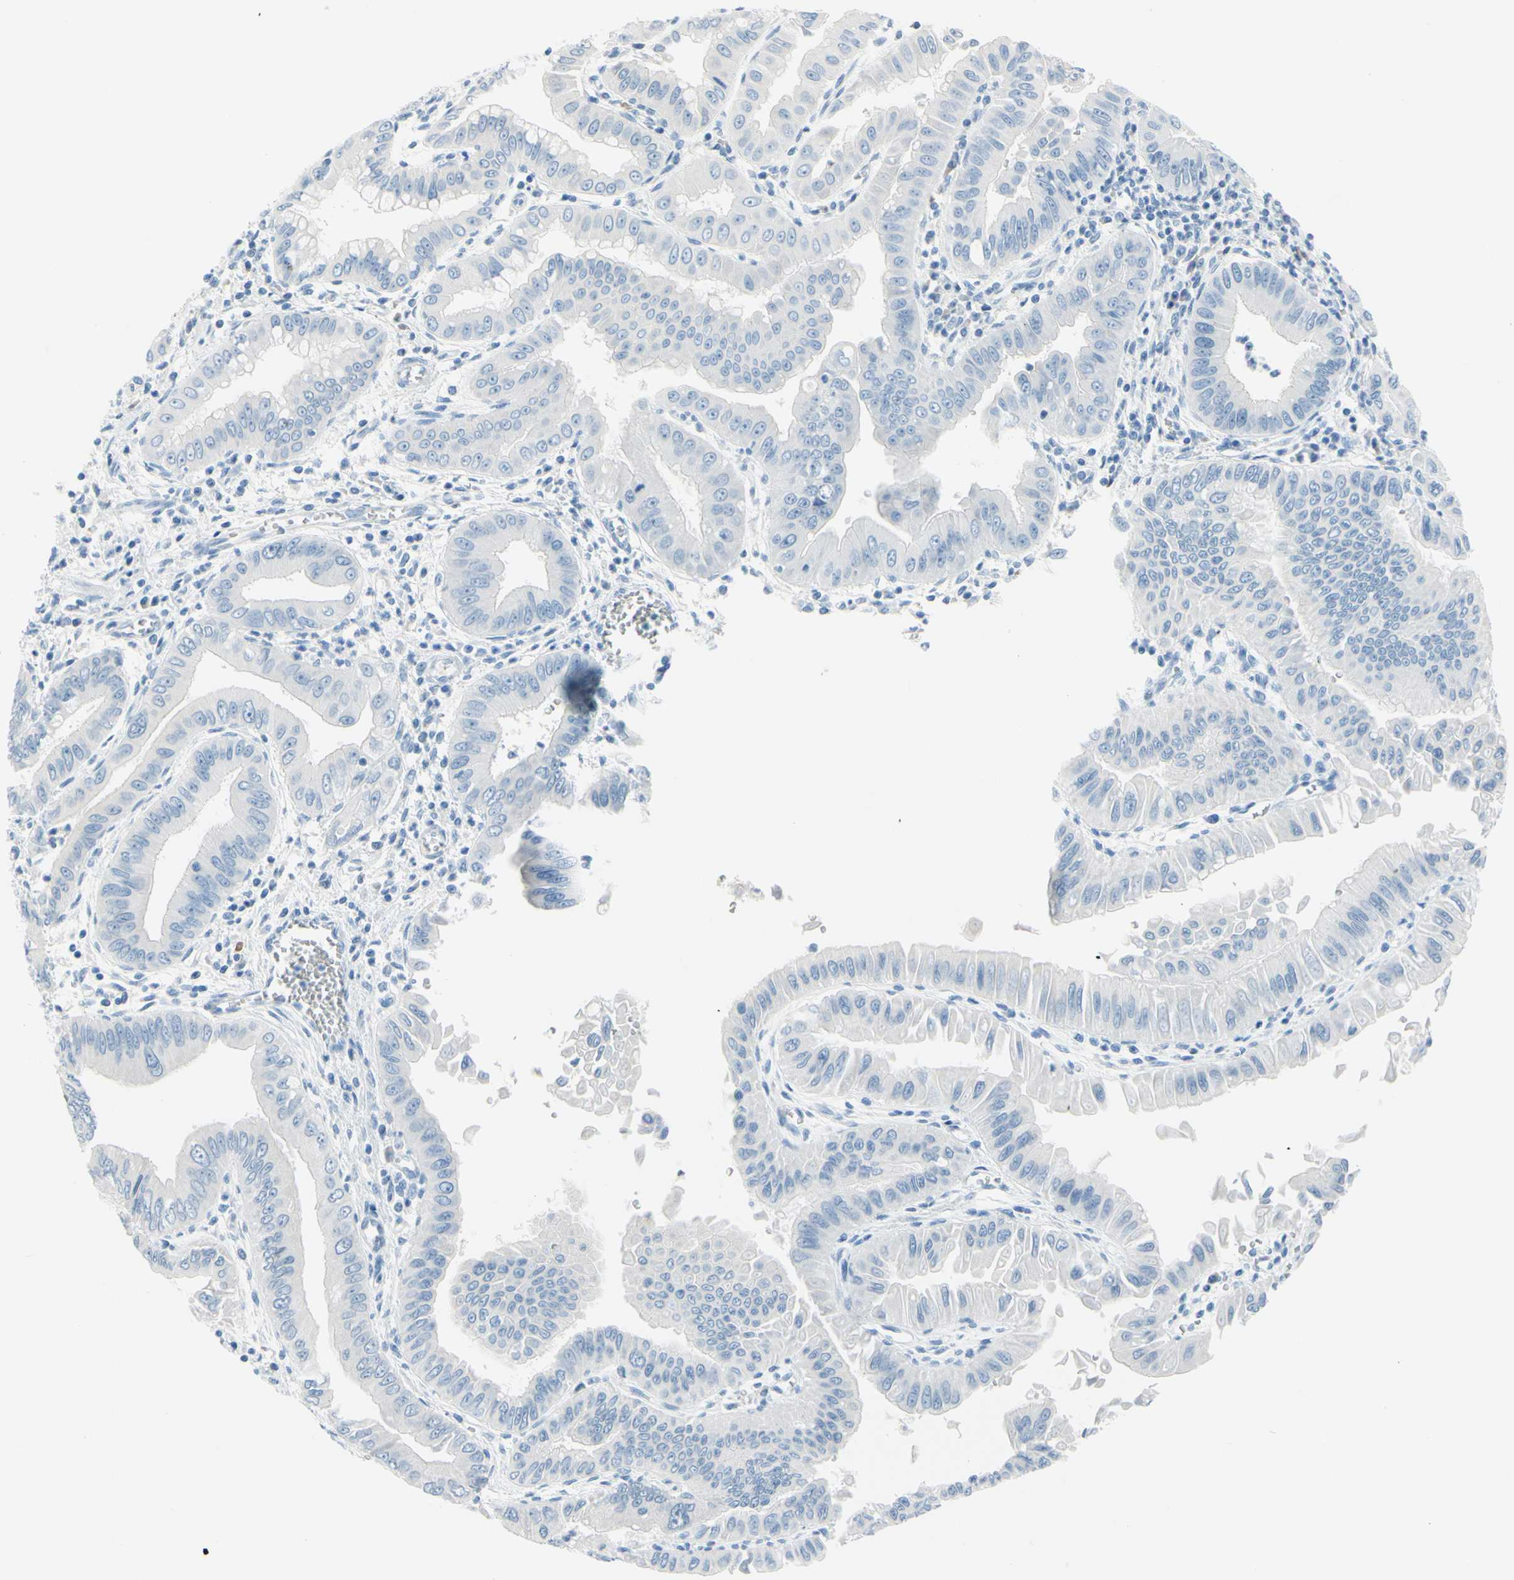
{"staining": {"intensity": "negative", "quantity": "none", "location": "none"}, "tissue": "pancreatic cancer", "cell_type": "Tumor cells", "image_type": "cancer", "snomed": [{"axis": "morphology", "description": "Normal tissue, NOS"}, {"axis": "topography", "description": "Lymph node"}], "caption": "Pancreatic cancer stained for a protein using IHC exhibits no positivity tumor cells.", "gene": "DCT", "patient": {"sex": "male", "age": 50}}